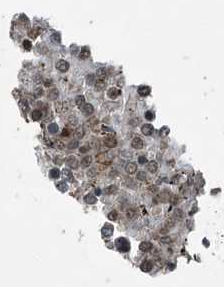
{"staining": {"intensity": "moderate", "quantity": ">75%", "location": "nuclear"}, "tissue": "lymphoma", "cell_type": "Tumor cells", "image_type": "cancer", "snomed": [{"axis": "morphology", "description": "Malignant lymphoma, non-Hodgkin's type, Low grade"}, {"axis": "topography", "description": "Spleen"}], "caption": "Immunohistochemical staining of human lymphoma exhibits medium levels of moderate nuclear protein staining in approximately >75% of tumor cells.", "gene": "TRAPPC12", "patient": {"sex": "female", "age": 19}}